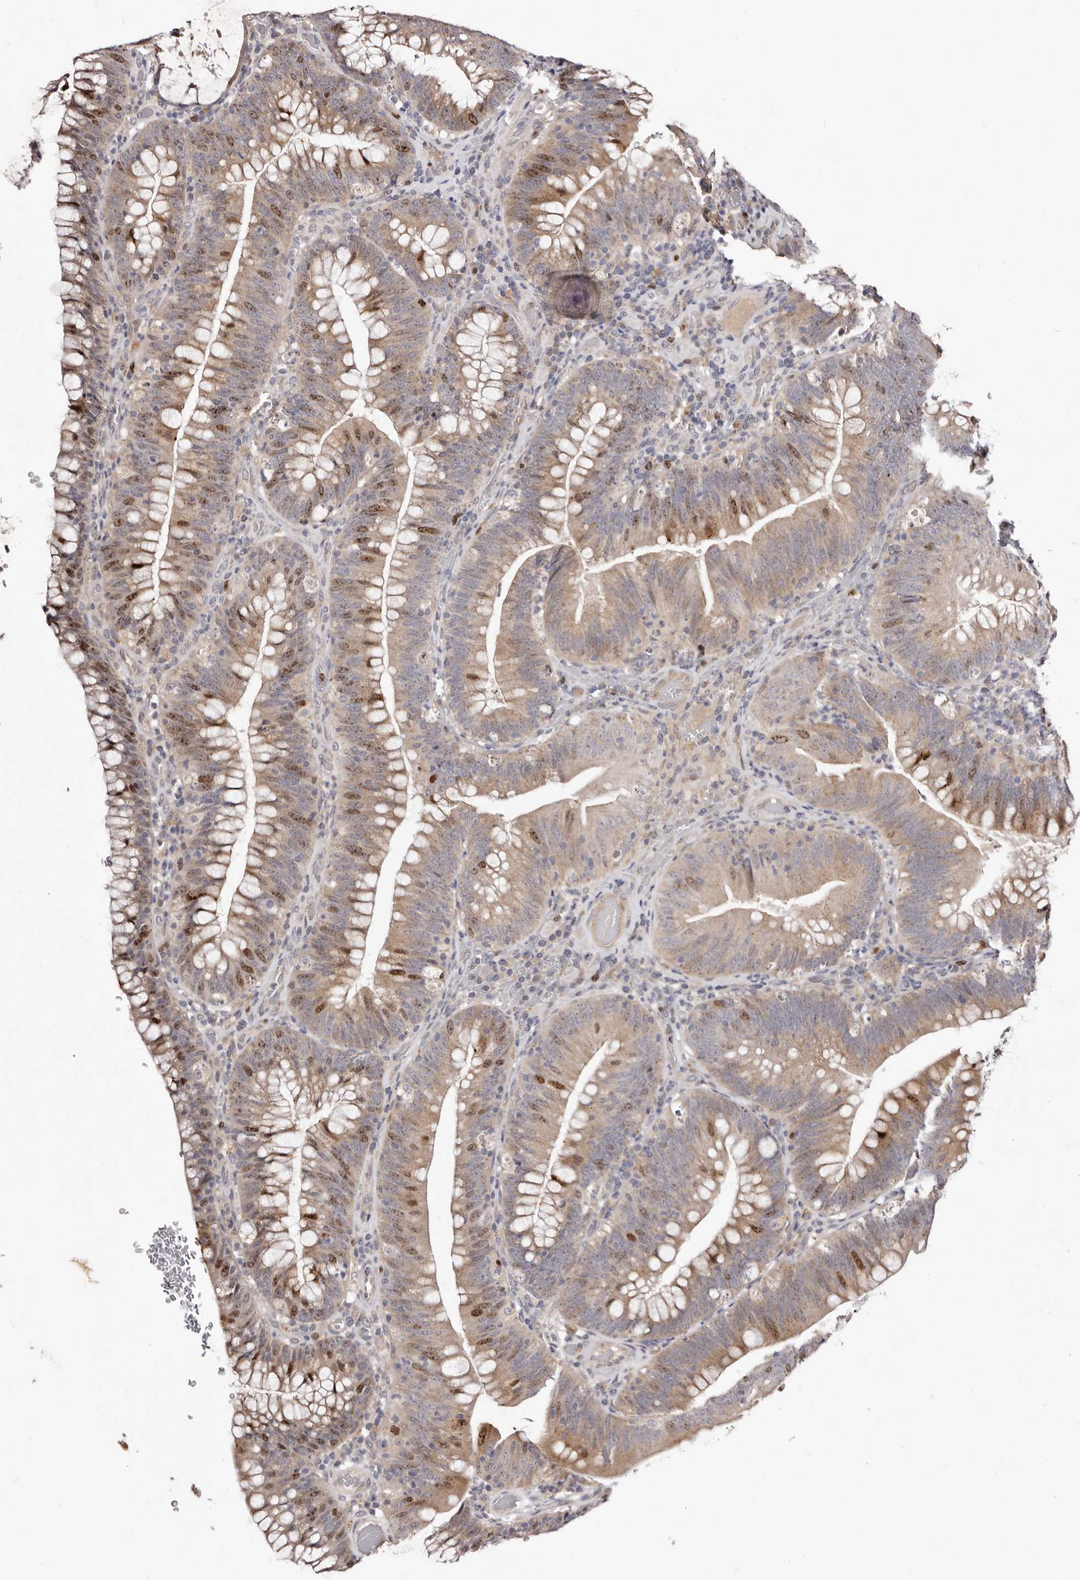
{"staining": {"intensity": "moderate", "quantity": ">75%", "location": "cytoplasmic/membranous,nuclear"}, "tissue": "colorectal cancer", "cell_type": "Tumor cells", "image_type": "cancer", "snomed": [{"axis": "morphology", "description": "Normal tissue, NOS"}, {"axis": "topography", "description": "Colon"}], "caption": "Brown immunohistochemical staining in human colorectal cancer displays moderate cytoplasmic/membranous and nuclear staining in approximately >75% of tumor cells.", "gene": "CDCA8", "patient": {"sex": "female", "age": 82}}